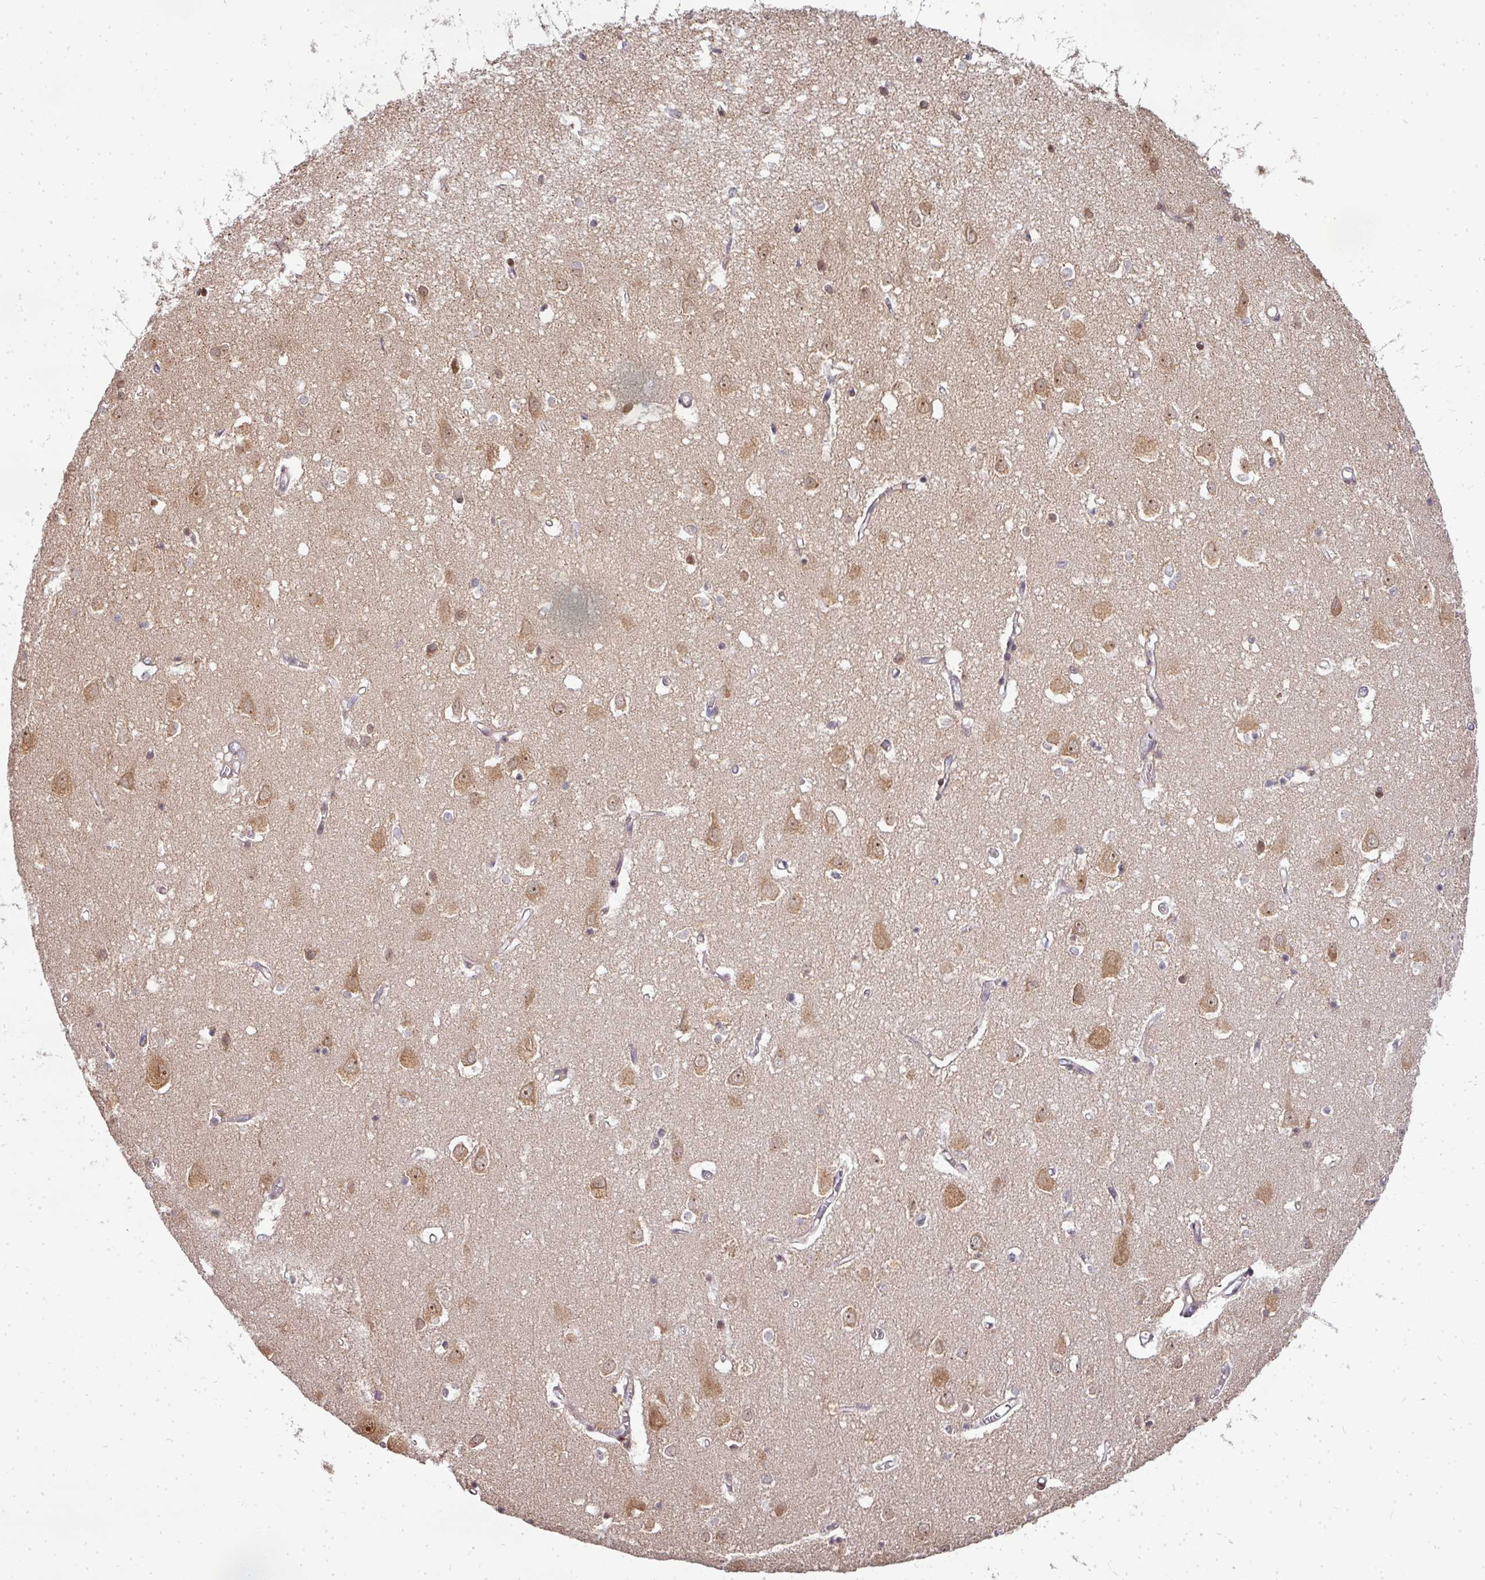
{"staining": {"intensity": "negative", "quantity": "none", "location": "none"}, "tissue": "cerebral cortex", "cell_type": "Endothelial cells", "image_type": "normal", "snomed": [{"axis": "morphology", "description": "Normal tissue, NOS"}, {"axis": "topography", "description": "Cerebral cortex"}], "caption": "Endothelial cells are negative for brown protein staining in unremarkable cerebral cortex. (DAB (3,3'-diaminobenzidine) IHC with hematoxylin counter stain).", "gene": "MAZ", "patient": {"sex": "male", "age": 70}}